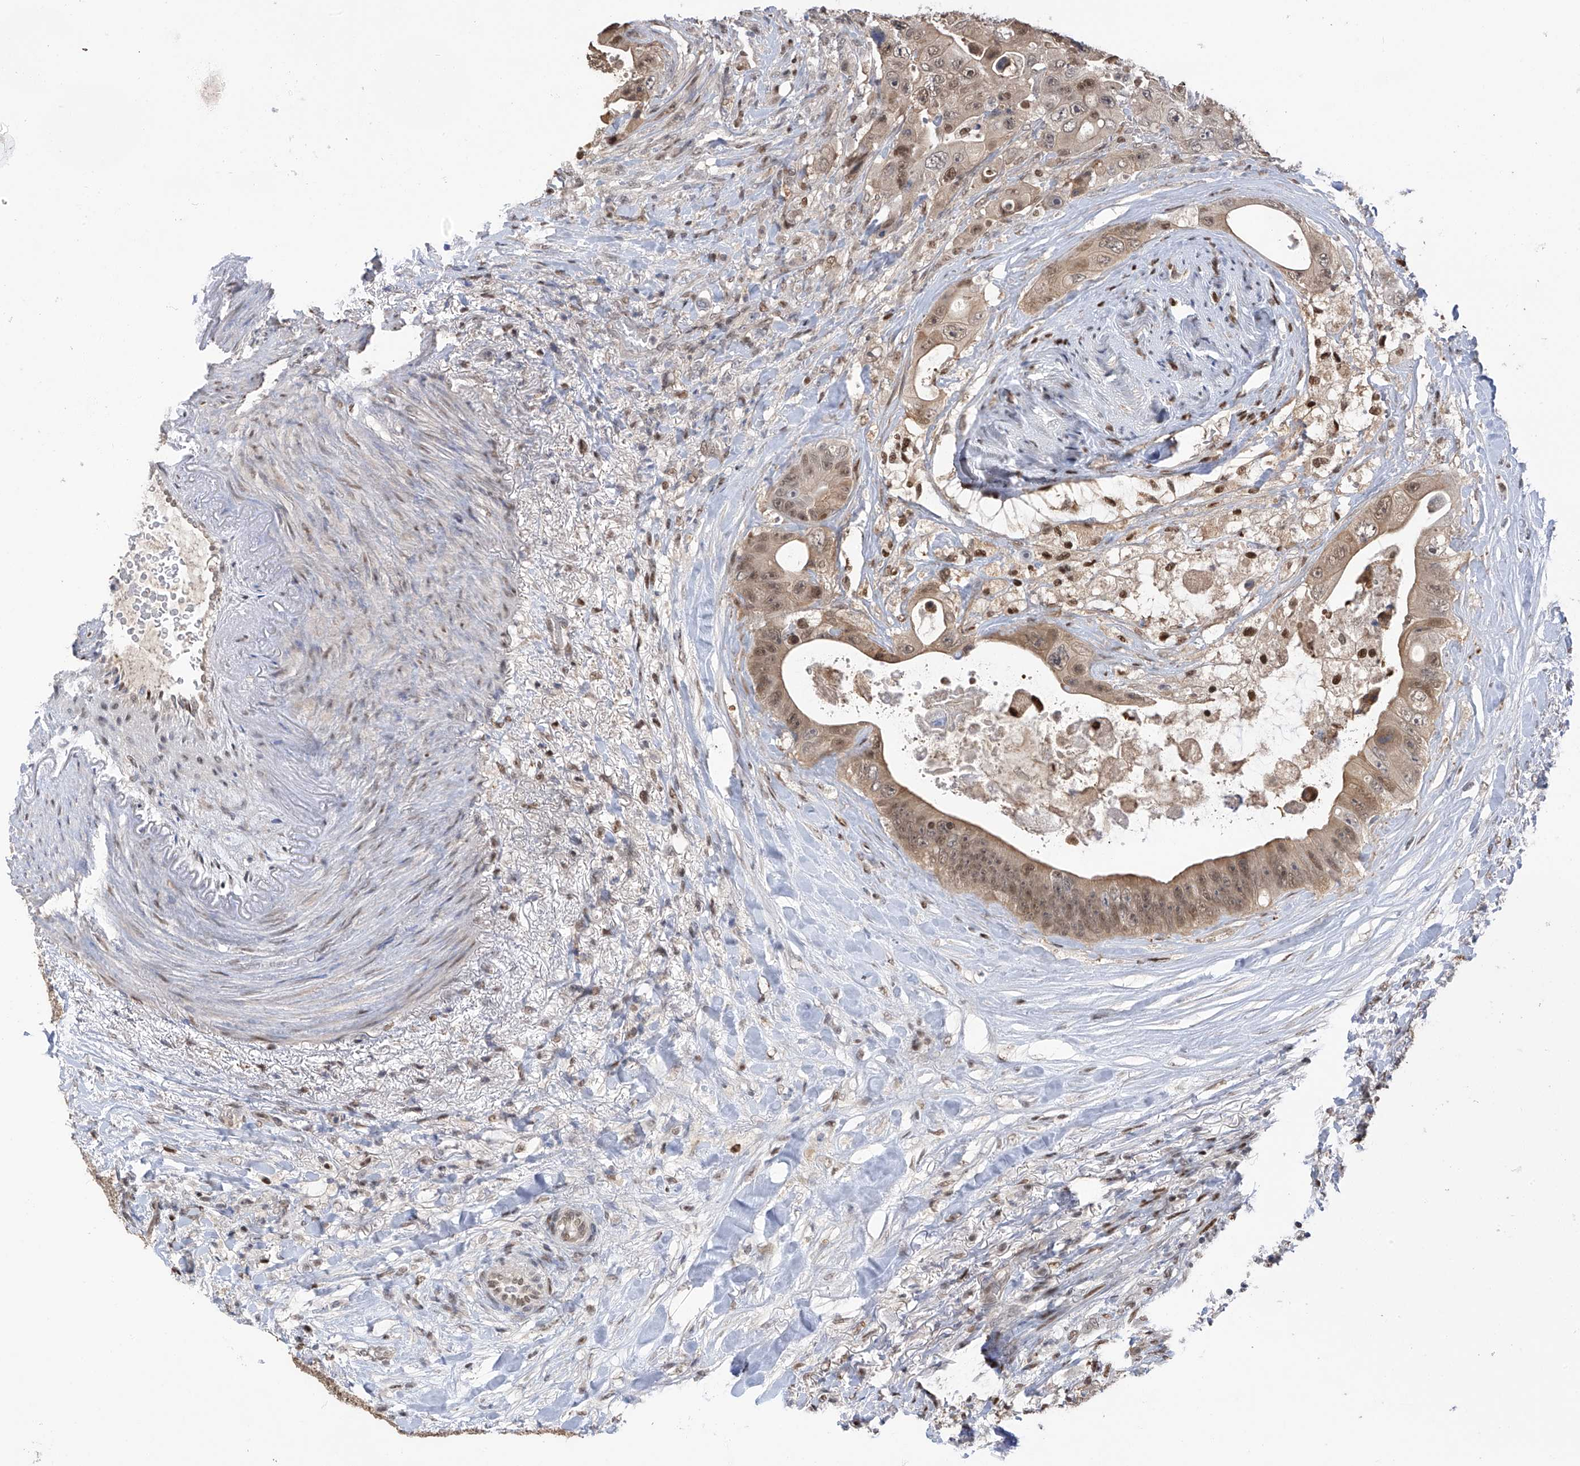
{"staining": {"intensity": "moderate", "quantity": ">75%", "location": "cytoplasmic/membranous,nuclear"}, "tissue": "colorectal cancer", "cell_type": "Tumor cells", "image_type": "cancer", "snomed": [{"axis": "morphology", "description": "Adenocarcinoma, NOS"}, {"axis": "topography", "description": "Colon"}], "caption": "The histopathology image demonstrates immunohistochemical staining of colorectal cancer (adenocarcinoma). There is moderate cytoplasmic/membranous and nuclear staining is identified in approximately >75% of tumor cells.", "gene": "PMM1", "patient": {"sex": "female", "age": 46}}